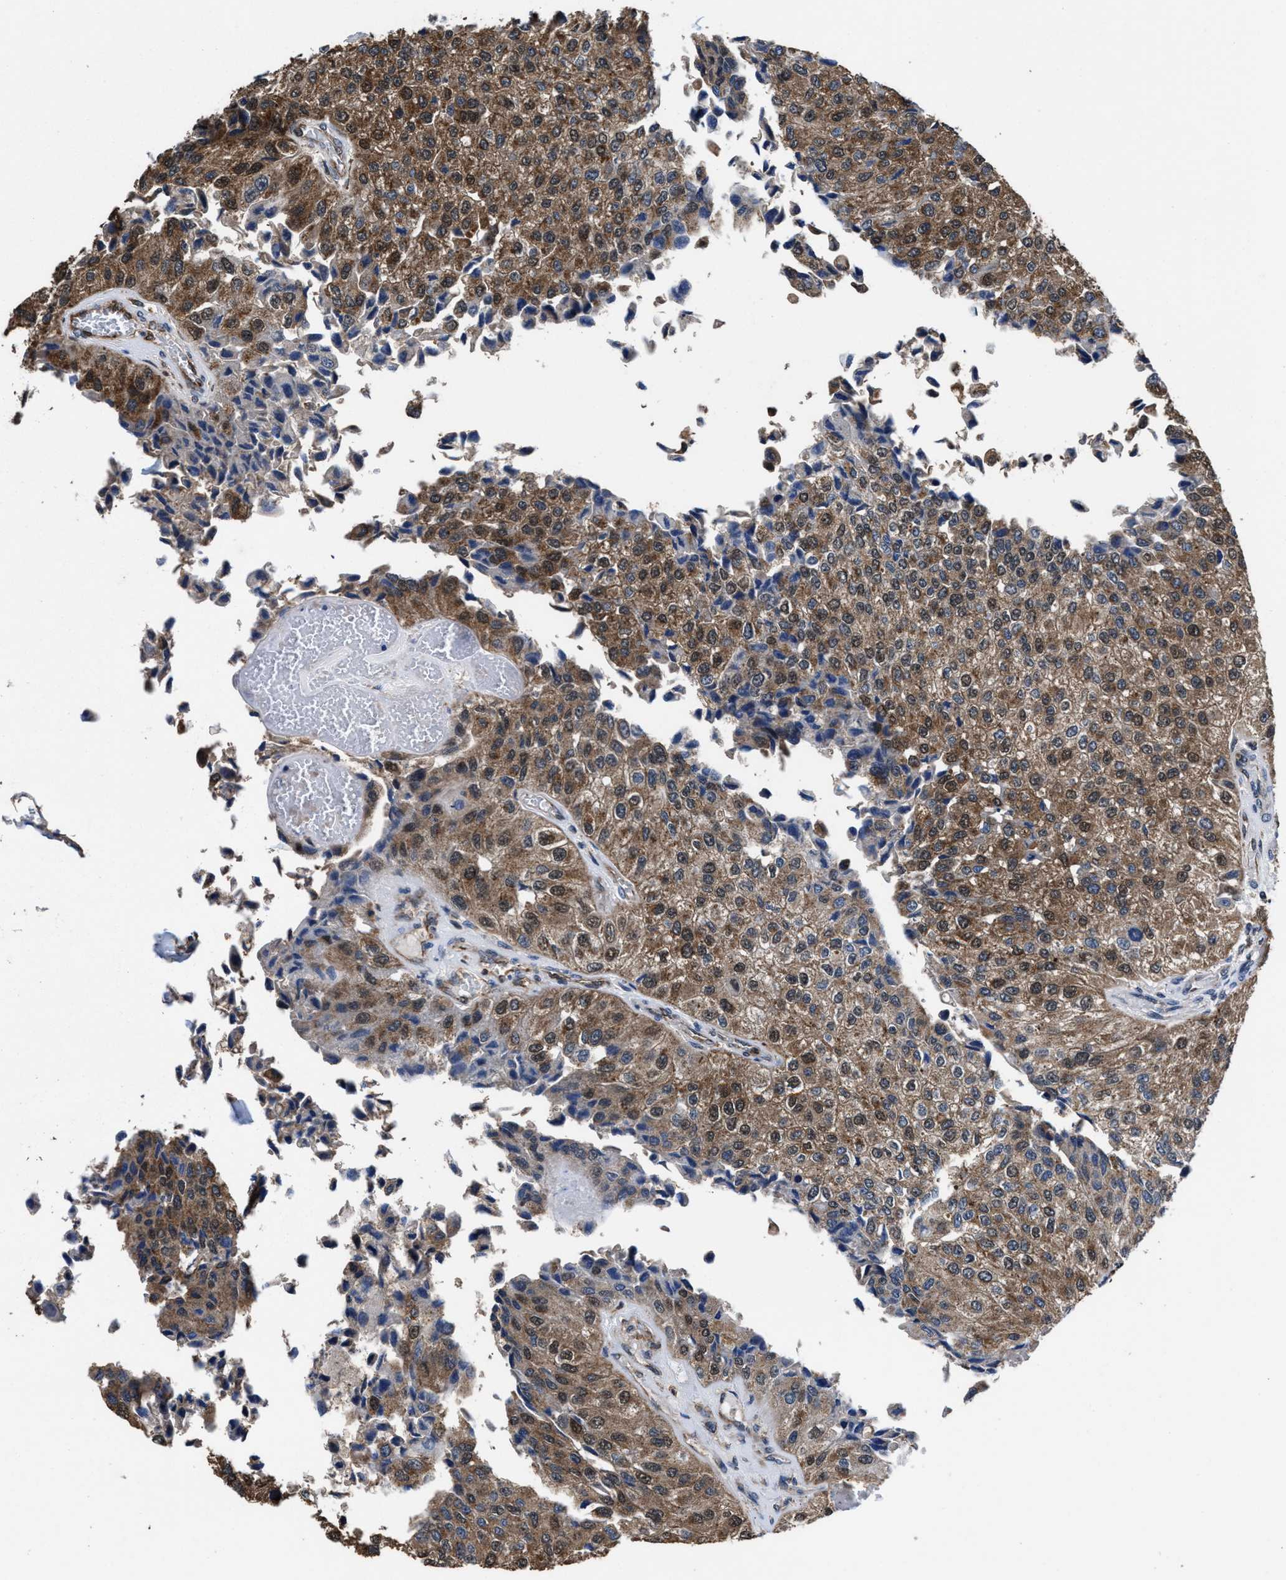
{"staining": {"intensity": "moderate", "quantity": ">75%", "location": "cytoplasmic/membranous"}, "tissue": "urothelial cancer", "cell_type": "Tumor cells", "image_type": "cancer", "snomed": [{"axis": "morphology", "description": "Urothelial carcinoma, High grade"}, {"axis": "topography", "description": "Kidney"}, {"axis": "topography", "description": "Urinary bladder"}], "caption": "The histopathology image displays staining of high-grade urothelial carcinoma, revealing moderate cytoplasmic/membranous protein staining (brown color) within tumor cells.", "gene": "ACLY", "patient": {"sex": "male", "age": 77}}